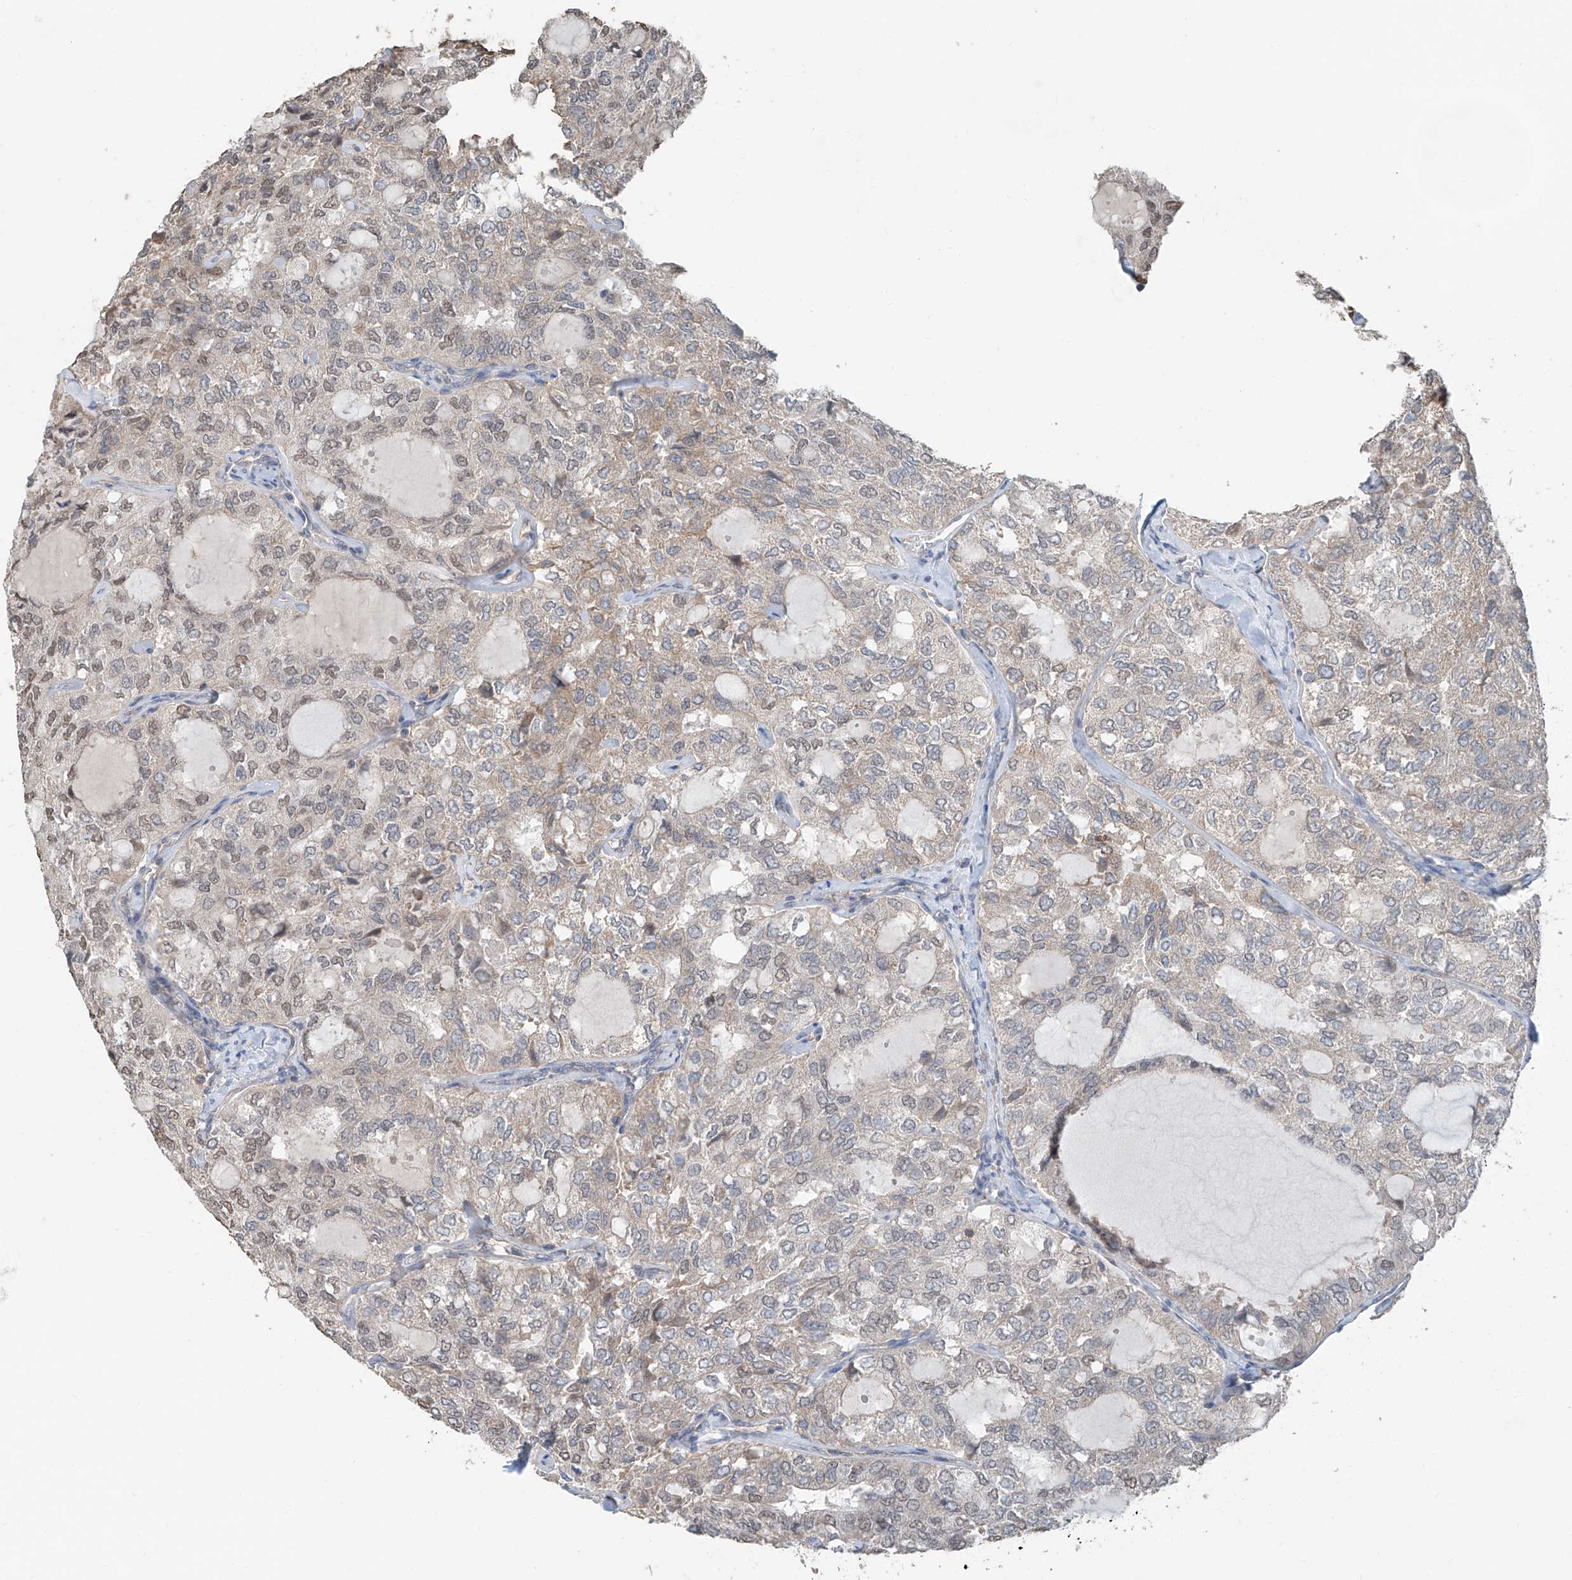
{"staining": {"intensity": "moderate", "quantity": "<25%", "location": "nuclear"}, "tissue": "thyroid cancer", "cell_type": "Tumor cells", "image_type": "cancer", "snomed": [{"axis": "morphology", "description": "Follicular adenoma carcinoma, NOS"}, {"axis": "topography", "description": "Thyroid gland"}], "caption": "Immunohistochemistry image of neoplastic tissue: human thyroid cancer stained using IHC demonstrates low levels of moderate protein expression localized specifically in the nuclear of tumor cells, appearing as a nuclear brown color.", "gene": "KCNK10", "patient": {"sex": "male", "age": 75}}